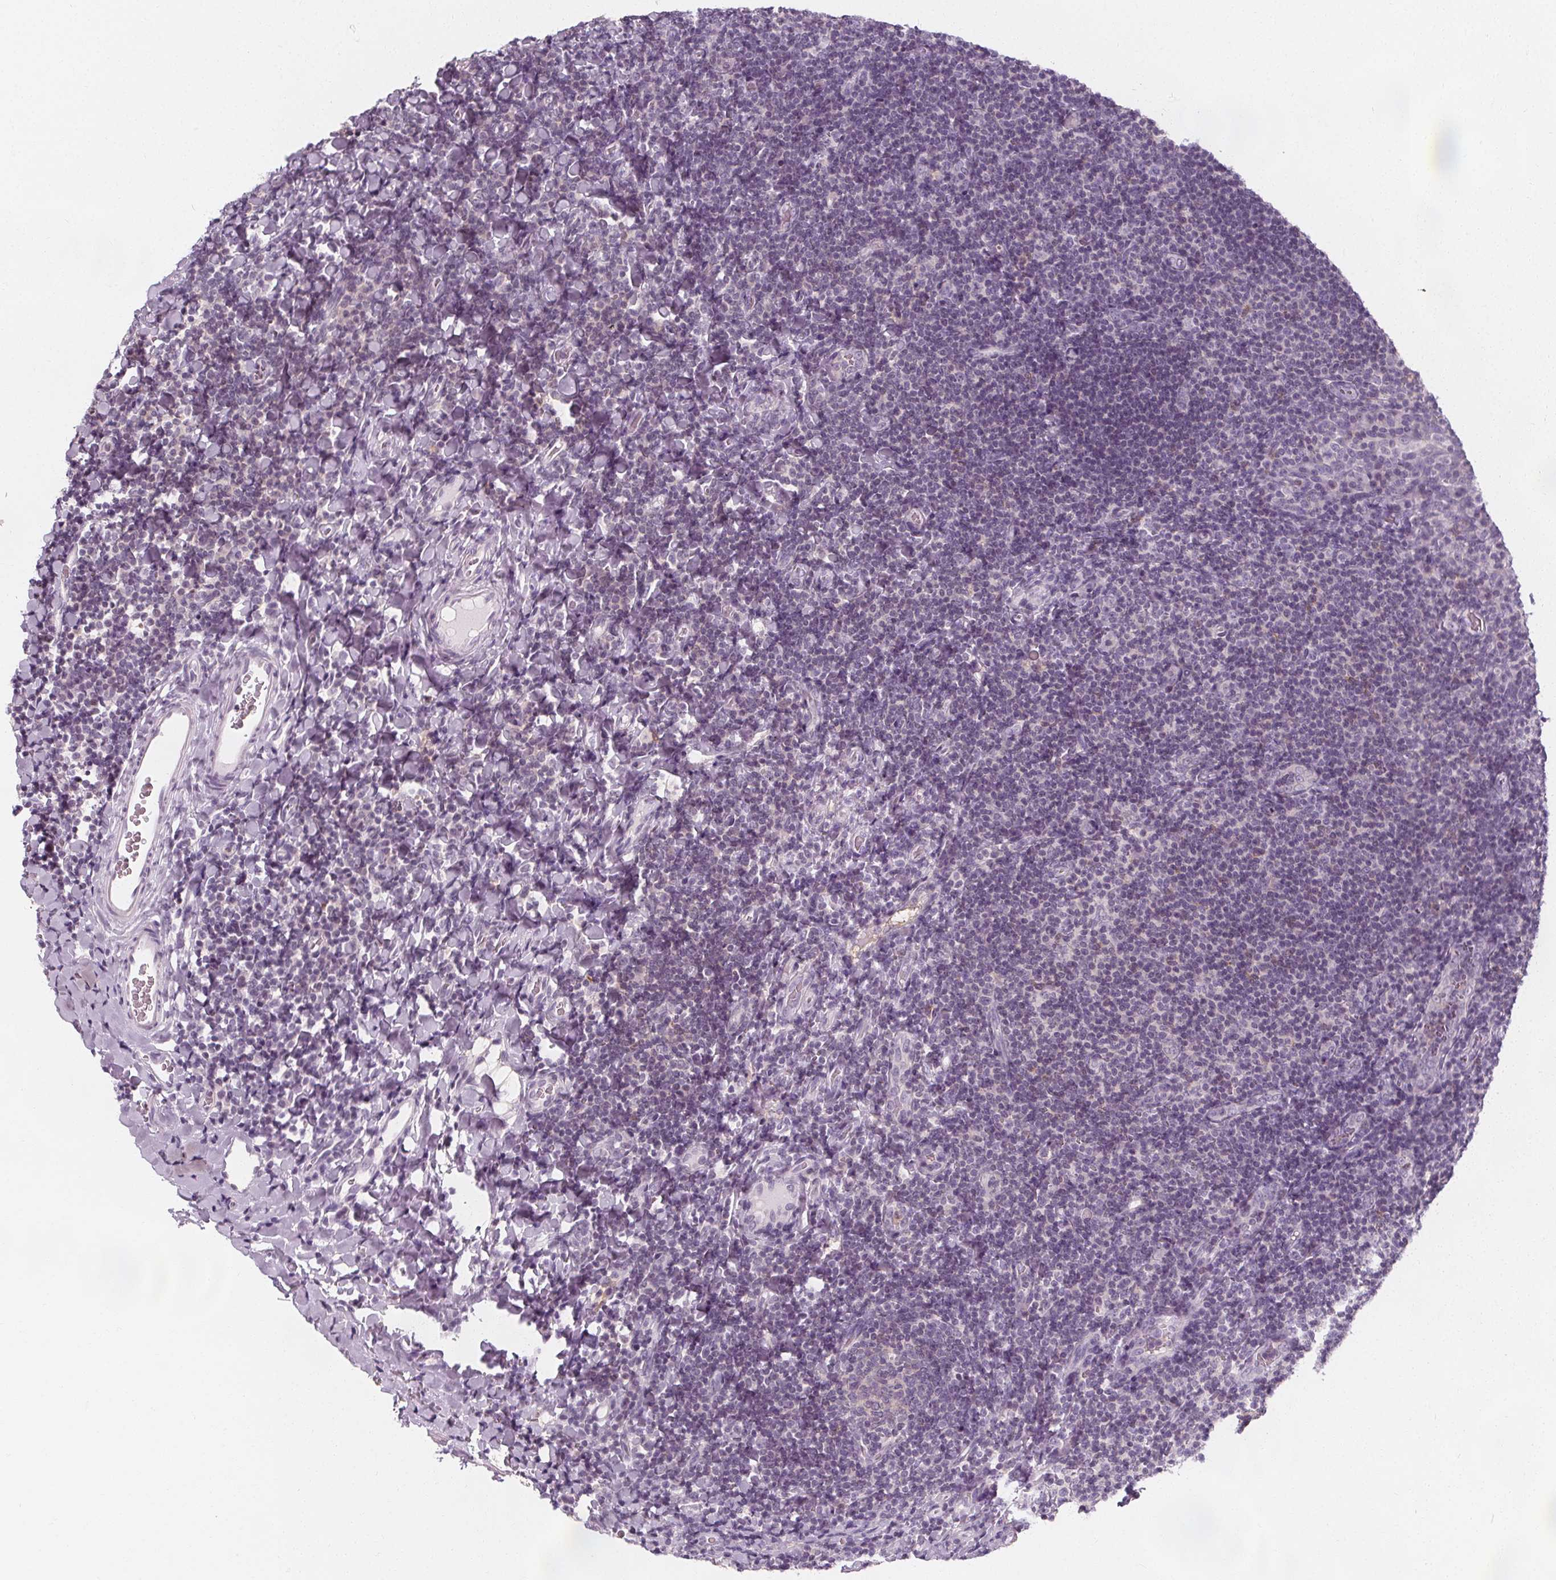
{"staining": {"intensity": "negative", "quantity": "none", "location": "none"}, "tissue": "tonsil", "cell_type": "Germinal center cells", "image_type": "normal", "snomed": [{"axis": "morphology", "description": "Normal tissue, NOS"}, {"axis": "topography", "description": "Tonsil"}], "caption": "This is an IHC histopathology image of unremarkable tonsil. There is no staining in germinal center cells.", "gene": "UGP2", "patient": {"sex": "male", "age": 17}}